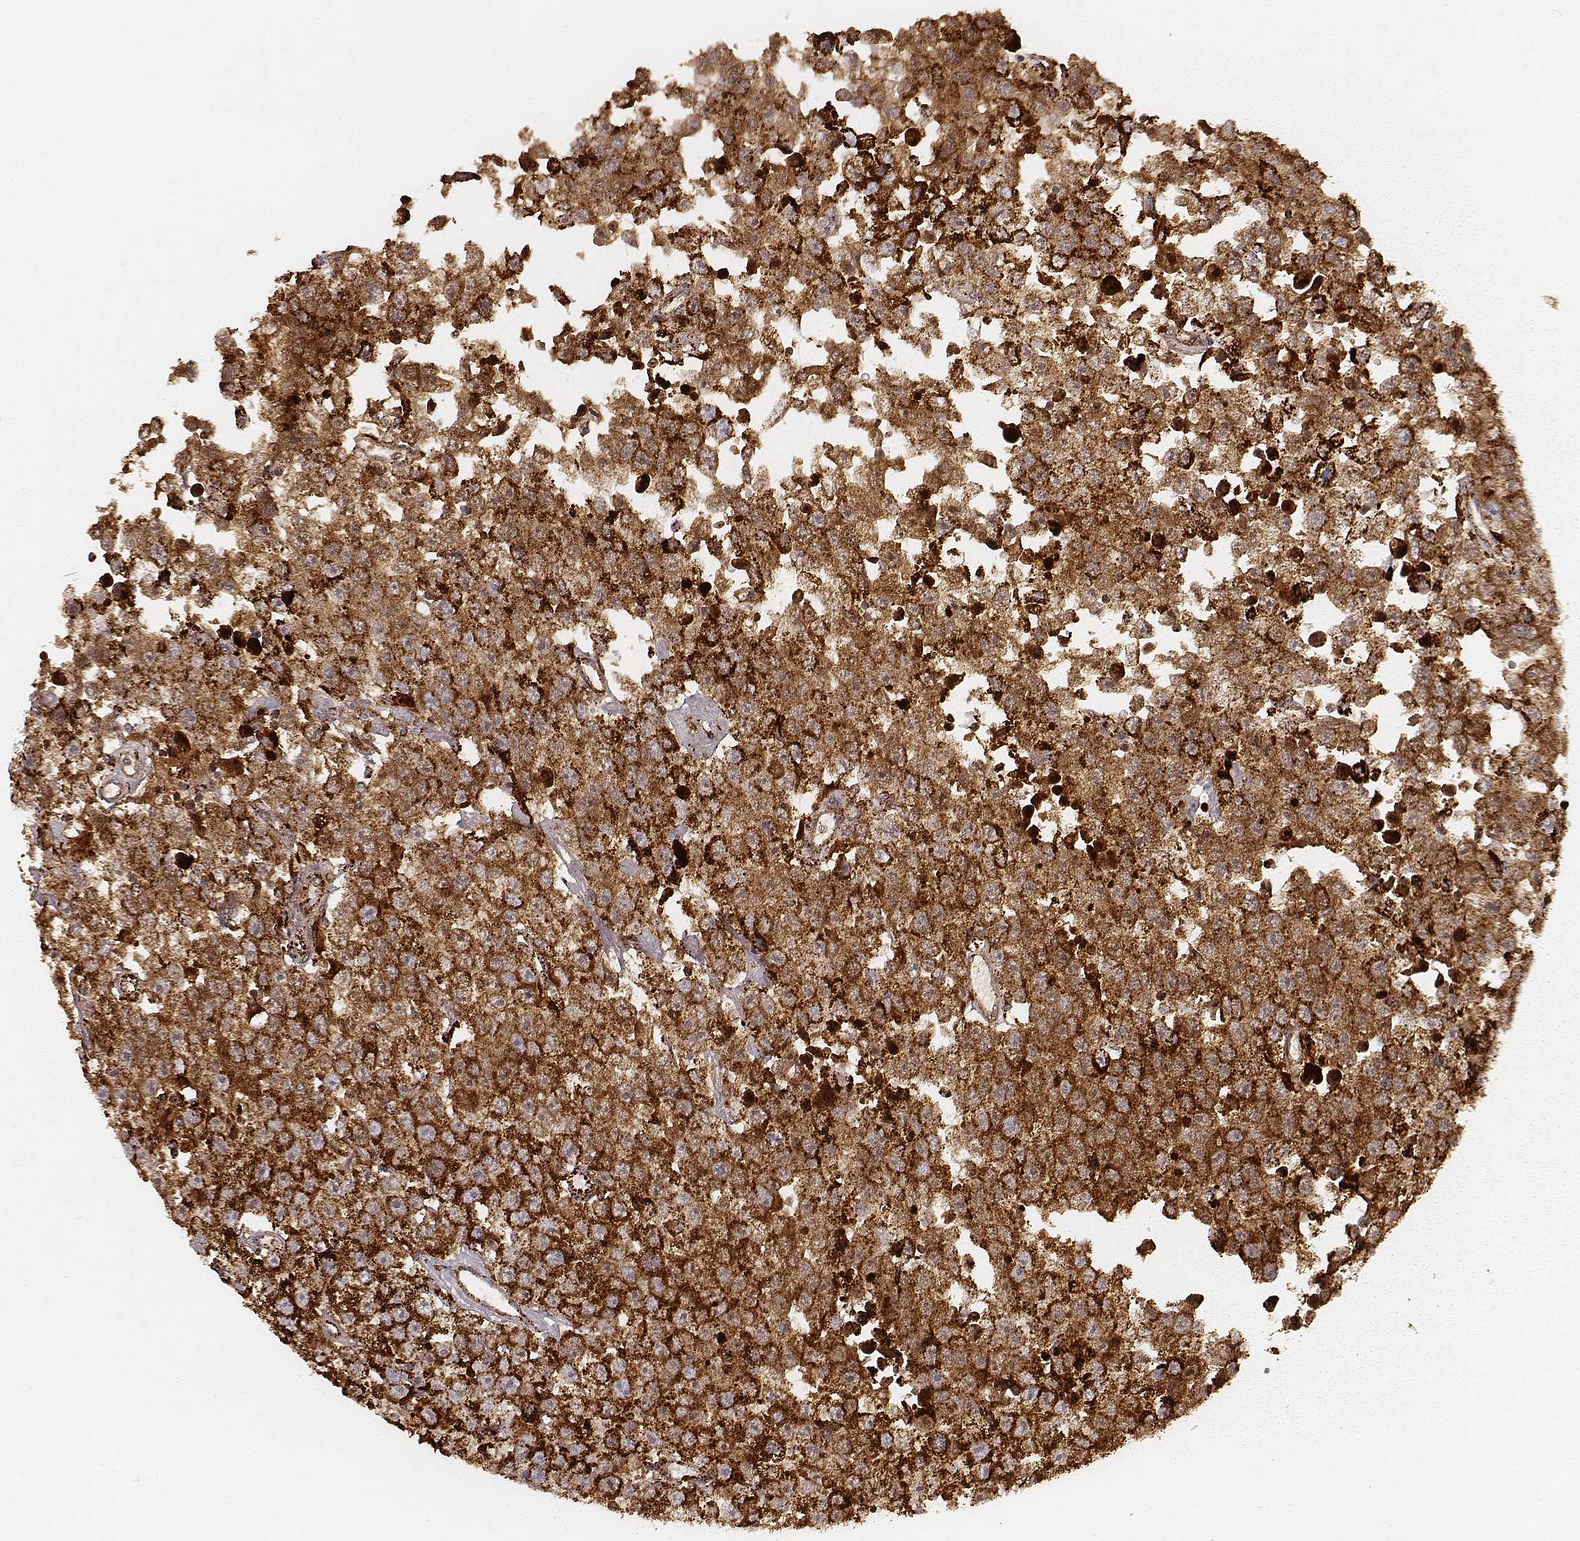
{"staining": {"intensity": "strong", "quantity": ">75%", "location": "cytoplasmic/membranous"}, "tissue": "testis cancer", "cell_type": "Tumor cells", "image_type": "cancer", "snomed": [{"axis": "morphology", "description": "Seminoma, NOS"}, {"axis": "topography", "description": "Testis"}], "caption": "Tumor cells reveal high levels of strong cytoplasmic/membranous positivity in about >75% of cells in human seminoma (testis). Immunohistochemistry (ihc) stains the protein in brown and the nuclei are stained blue.", "gene": "CS", "patient": {"sex": "male", "age": 52}}